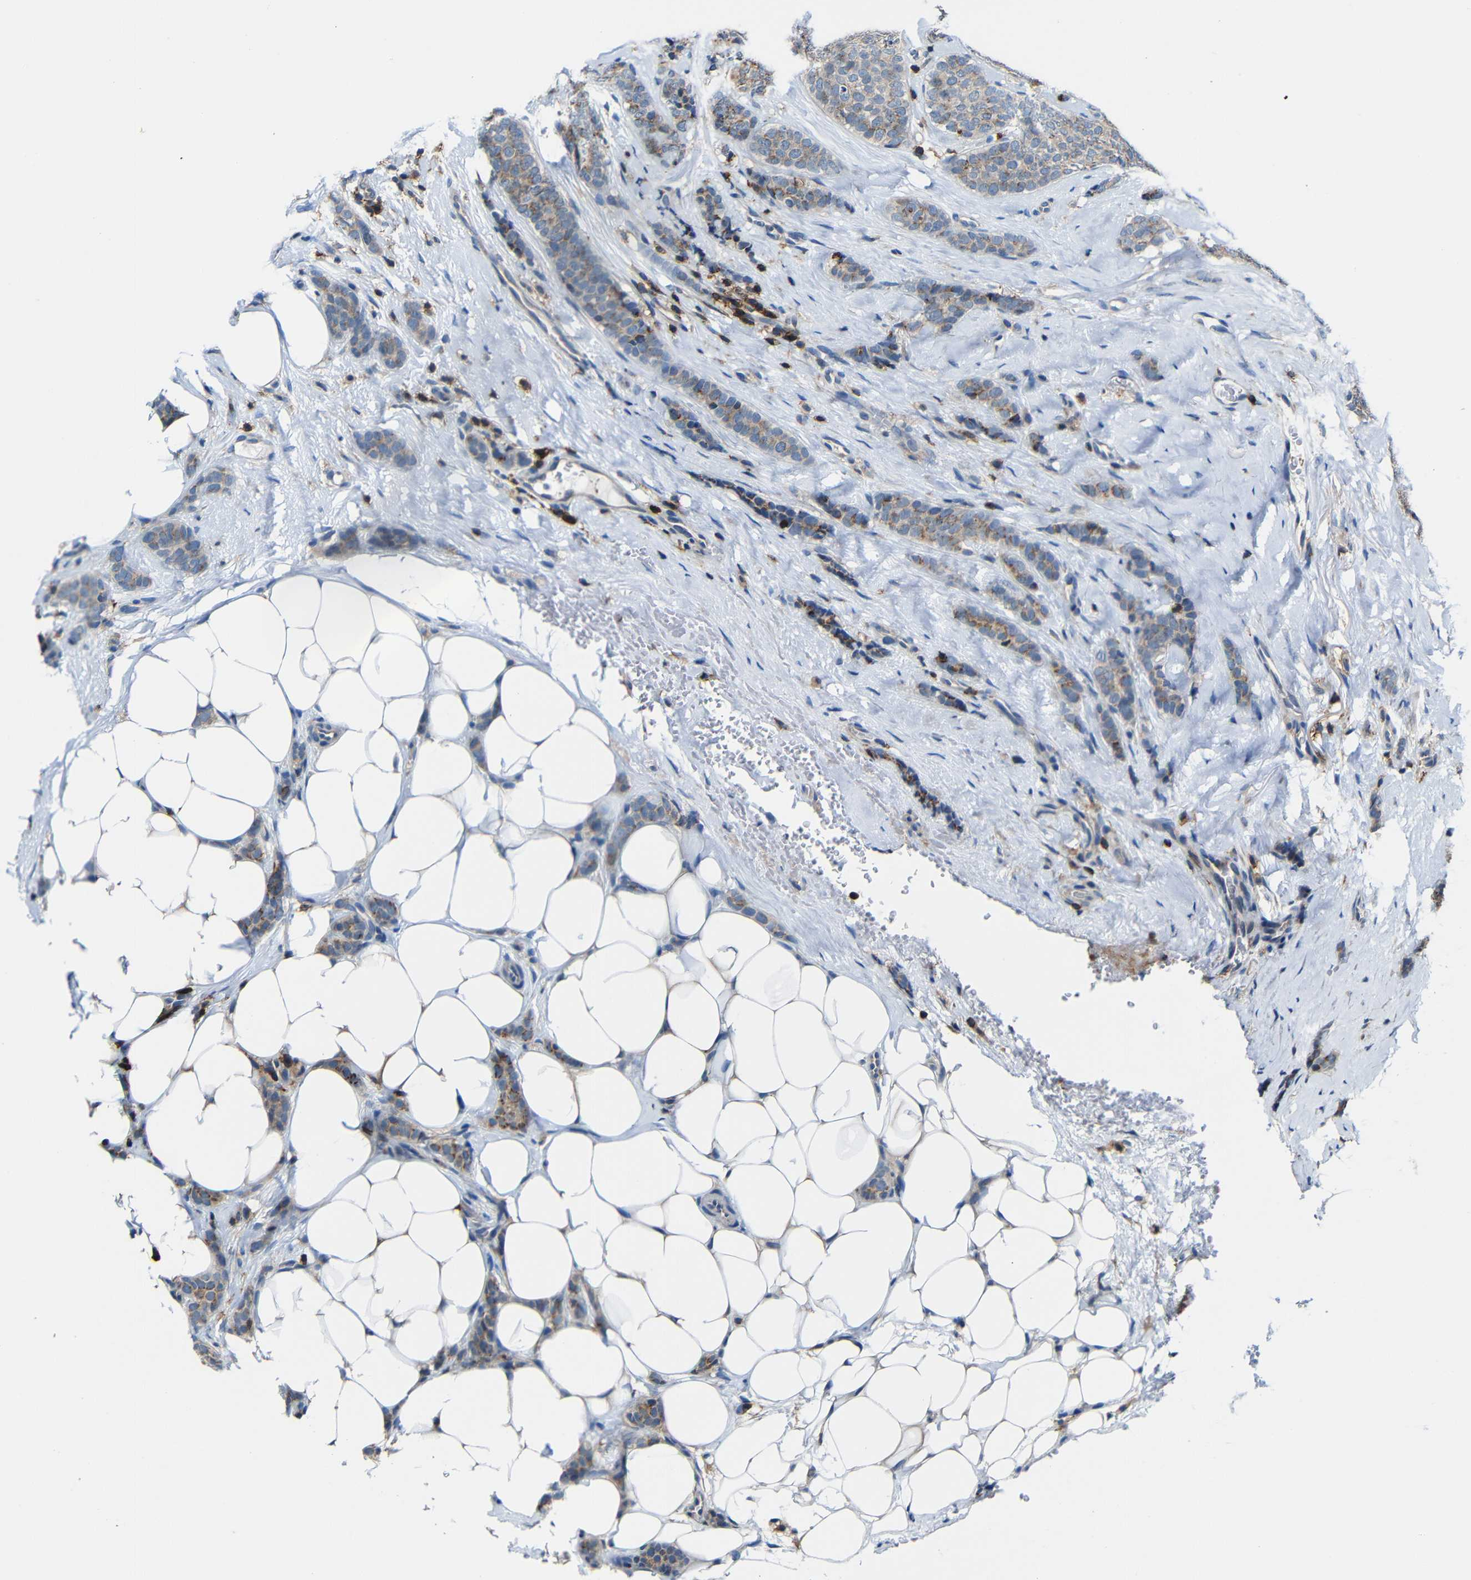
{"staining": {"intensity": "moderate", "quantity": "25%-75%", "location": "cytoplasmic/membranous"}, "tissue": "breast cancer", "cell_type": "Tumor cells", "image_type": "cancer", "snomed": [{"axis": "morphology", "description": "Lobular carcinoma"}, {"axis": "topography", "description": "Skin"}, {"axis": "topography", "description": "Breast"}], "caption": "Immunohistochemical staining of breast cancer (lobular carcinoma) exhibits medium levels of moderate cytoplasmic/membranous expression in approximately 25%-75% of tumor cells.", "gene": "P2RY12", "patient": {"sex": "female", "age": 46}}